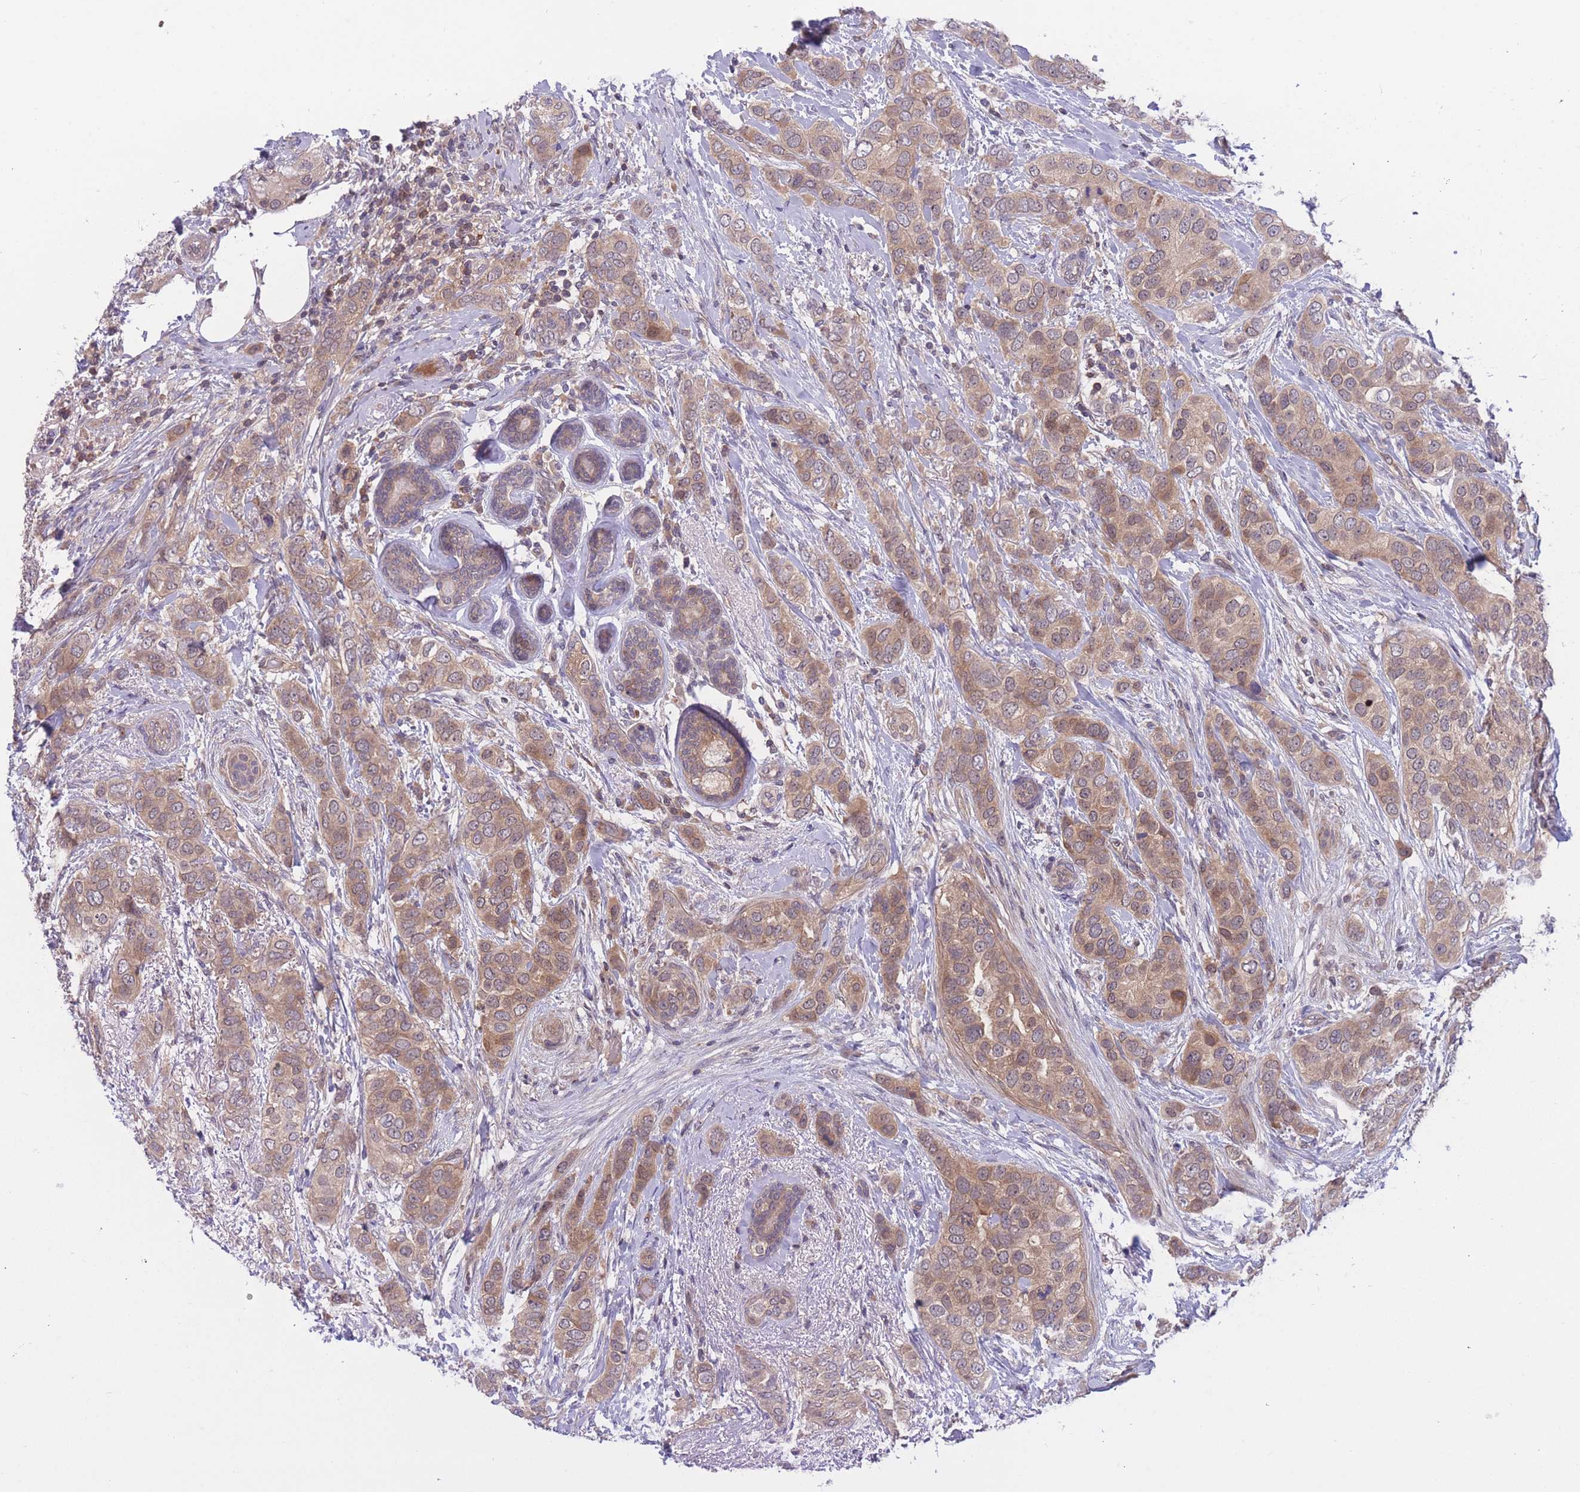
{"staining": {"intensity": "moderate", "quantity": ">75%", "location": "cytoplasmic/membranous"}, "tissue": "breast cancer", "cell_type": "Tumor cells", "image_type": "cancer", "snomed": [{"axis": "morphology", "description": "Lobular carcinoma"}, {"axis": "topography", "description": "Breast"}], "caption": "Immunohistochemistry (IHC) micrograph of neoplastic tissue: human breast lobular carcinoma stained using immunohistochemistry (IHC) shows medium levels of moderate protein expression localized specifically in the cytoplasmic/membranous of tumor cells, appearing as a cytoplasmic/membranous brown color.", "gene": "UBE2N", "patient": {"sex": "female", "age": 51}}